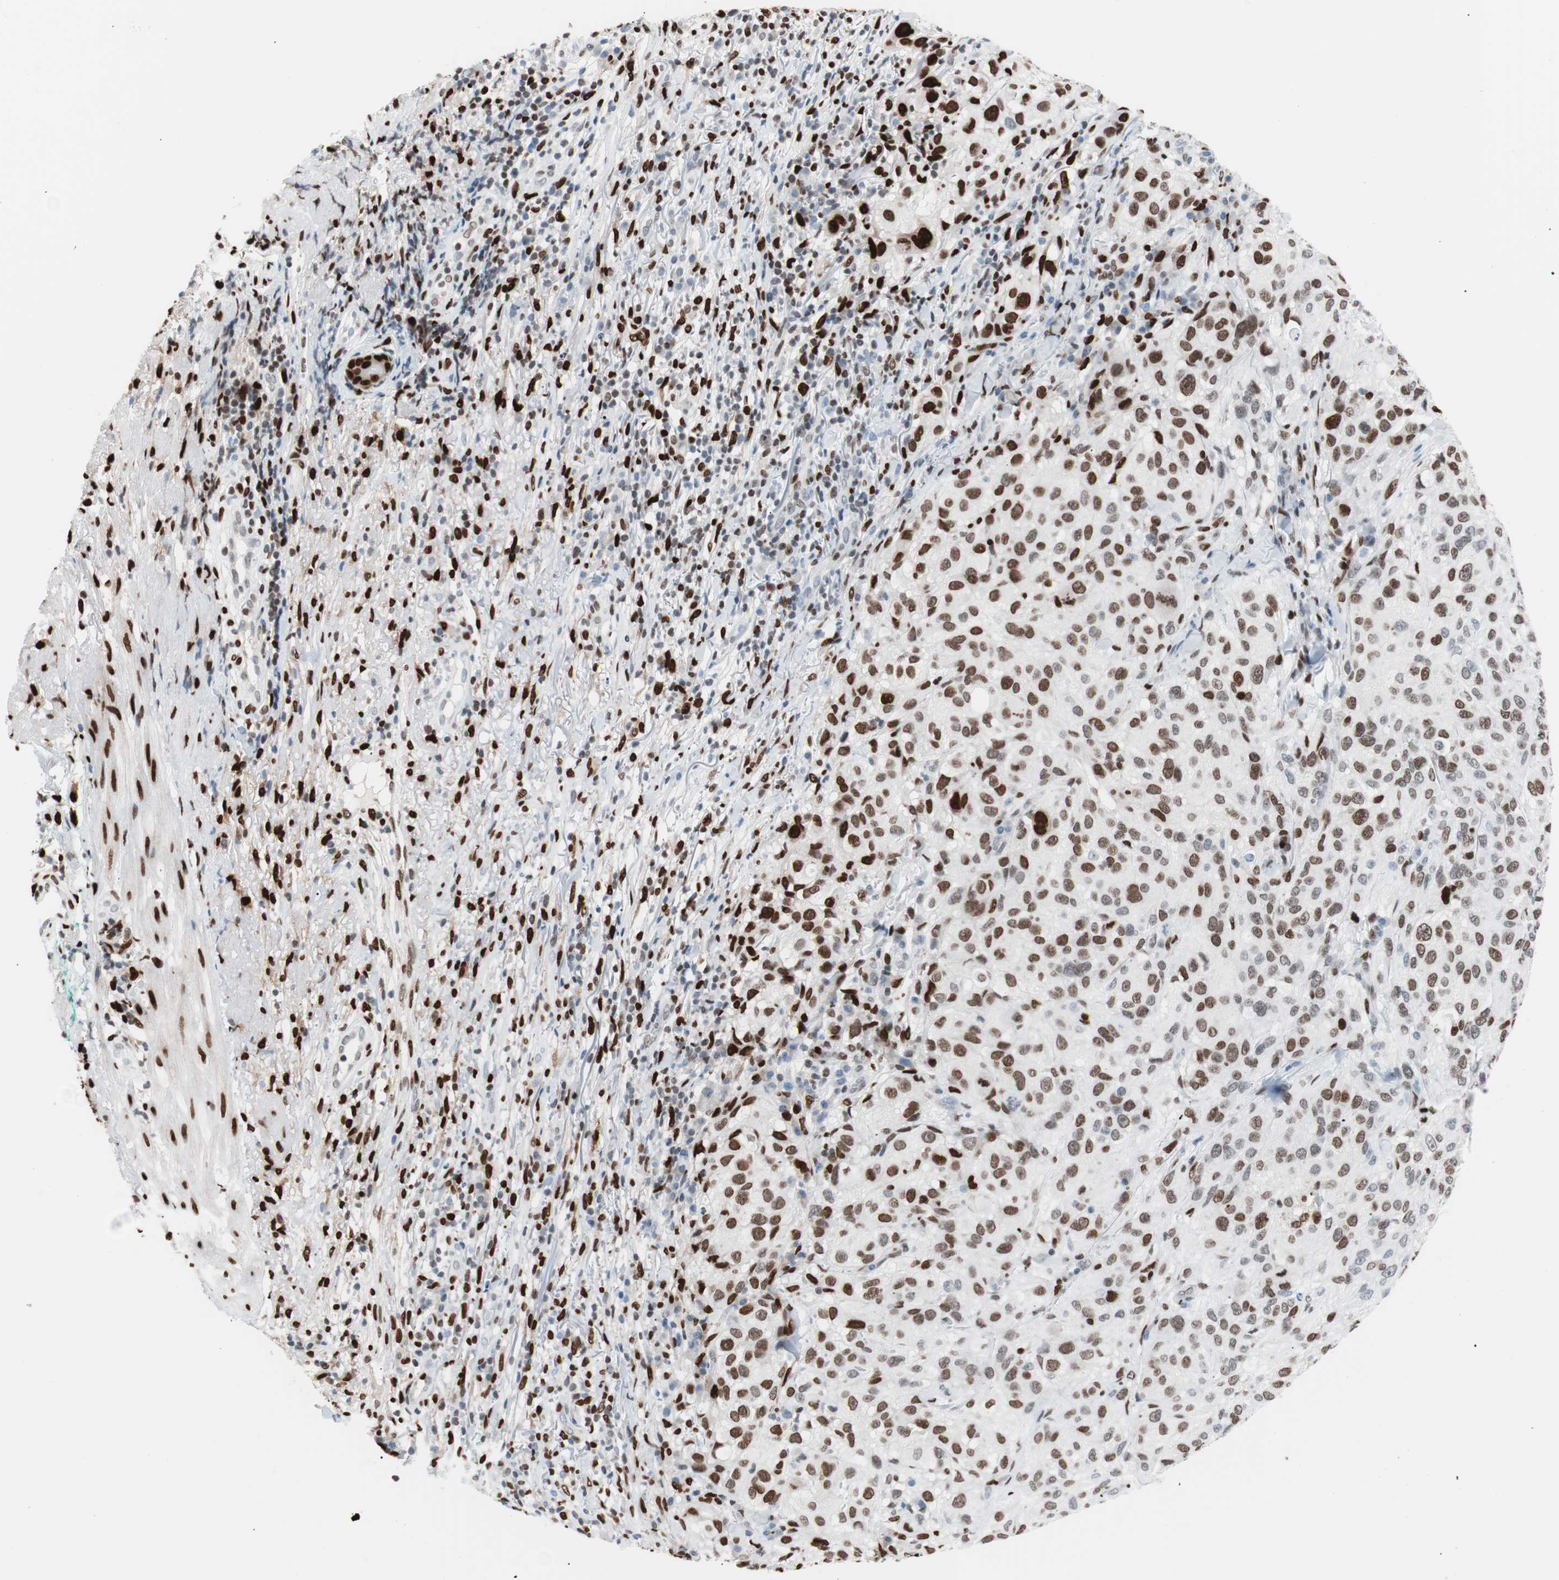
{"staining": {"intensity": "strong", "quantity": ">75%", "location": "nuclear"}, "tissue": "melanoma", "cell_type": "Tumor cells", "image_type": "cancer", "snomed": [{"axis": "morphology", "description": "Necrosis, NOS"}, {"axis": "morphology", "description": "Malignant melanoma, NOS"}, {"axis": "topography", "description": "Skin"}], "caption": "Malignant melanoma tissue displays strong nuclear expression in approximately >75% of tumor cells (DAB (3,3'-diaminobenzidine) = brown stain, brightfield microscopy at high magnification).", "gene": "CEBPB", "patient": {"sex": "female", "age": 87}}